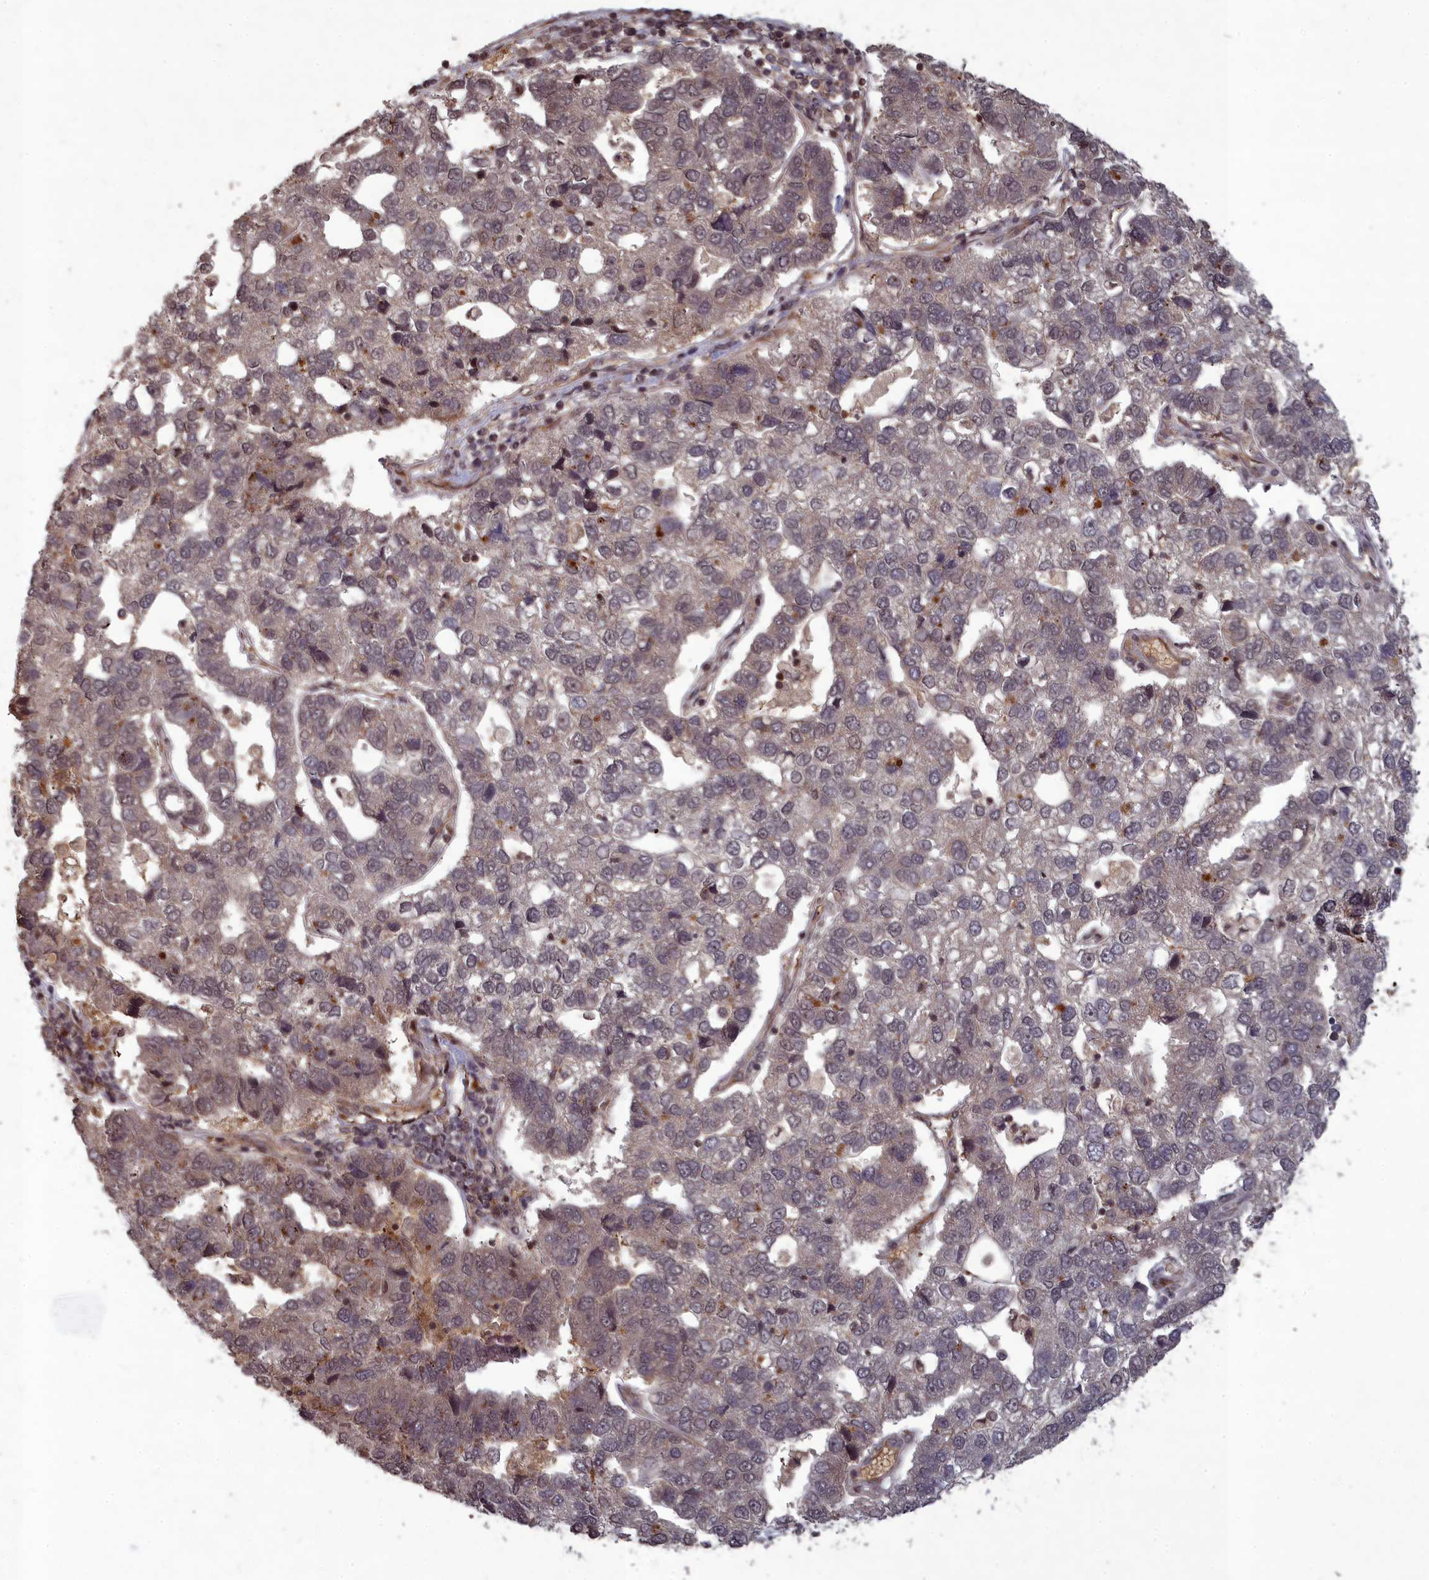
{"staining": {"intensity": "weak", "quantity": "25%-75%", "location": "cytoplasmic/membranous,nuclear"}, "tissue": "pancreatic cancer", "cell_type": "Tumor cells", "image_type": "cancer", "snomed": [{"axis": "morphology", "description": "Adenocarcinoma, NOS"}, {"axis": "topography", "description": "Pancreas"}], "caption": "This is a photomicrograph of IHC staining of pancreatic cancer, which shows weak expression in the cytoplasmic/membranous and nuclear of tumor cells.", "gene": "SRMS", "patient": {"sex": "female", "age": 61}}